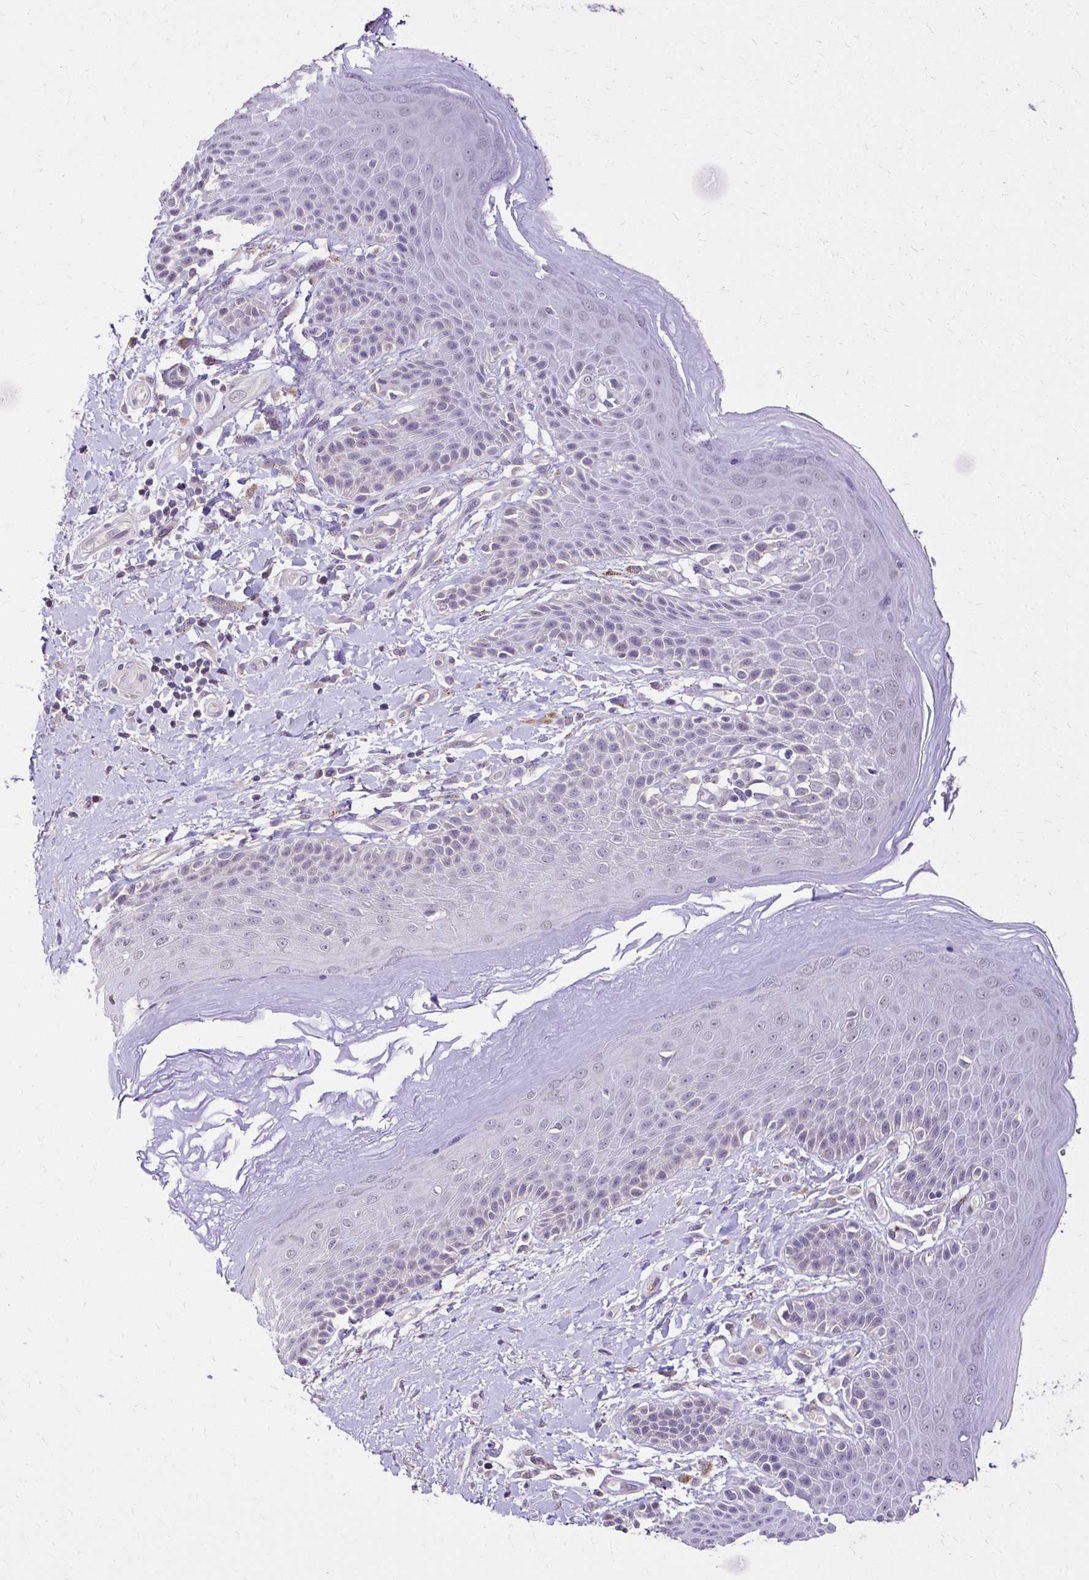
{"staining": {"intensity": "moderate", "quantity": "<25%", "location": "cytoplasmic/membranous"}, "tissue": "skin", "cell_type": "Epidermal cells", "image_type": "normal", "snomed": [{"axis": "morphology", "description": "Normal tissue, NOS"}, {"axis": "topography", "description": "Anal"}, {"axis": "topography", "description": "Peripheral nerve tissue"}], "caption": "The image demonstrates staining of benign skin, revealing moderate cytoplasmic/membranous protein positivity (brown color) within epidermal cells.", "gene": "KIAA1210", "patient": {"sex": "male", "age": 51}}